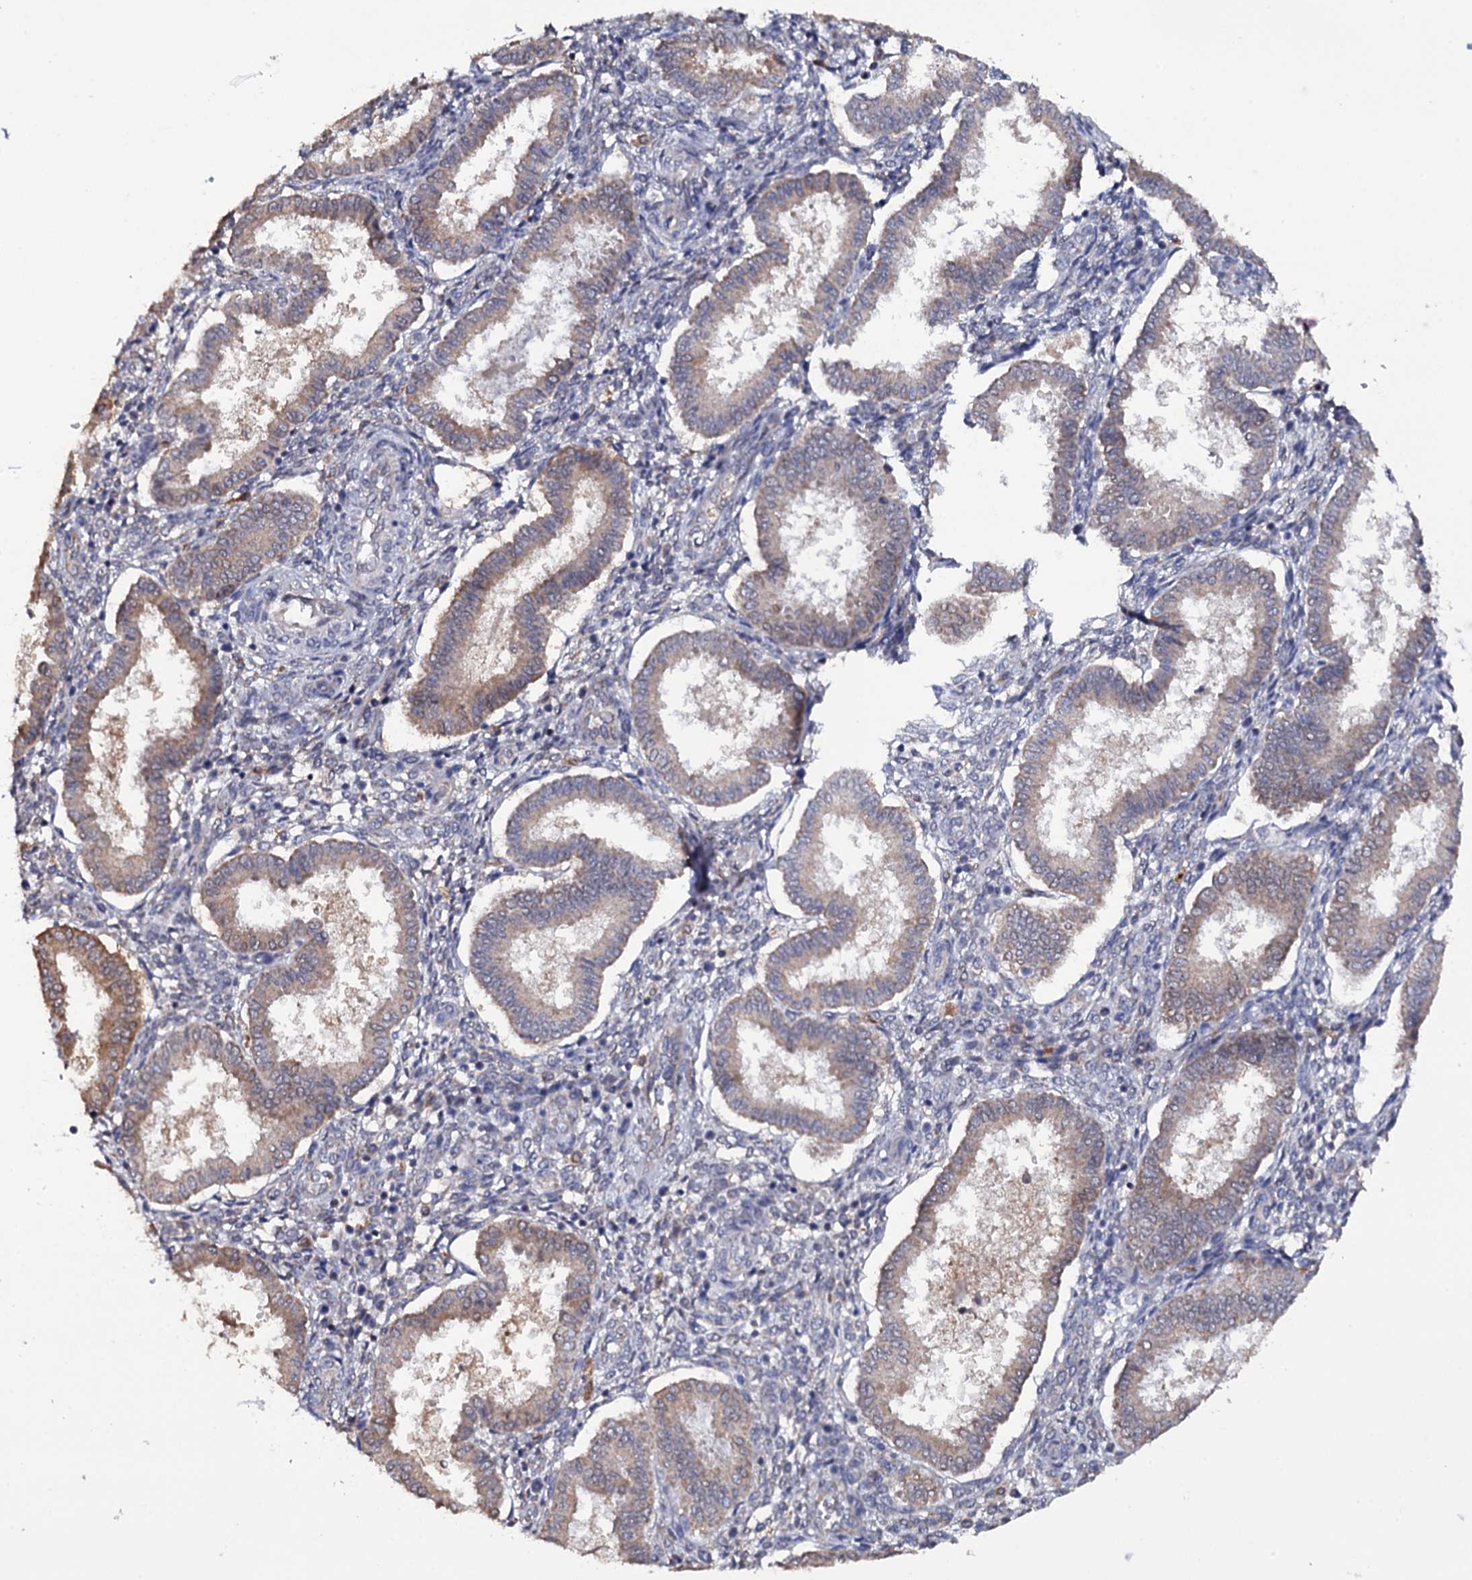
{"staining": {"intensity": "negative", "quantity": "none", "location": "none"}, "tissue": "endometrium", "cell_type": "Cells in endometrial stroma", "image_type": "normal", "snomed": [{"axis": "morphology", "description": "Normal tissue, NOS"}, {"axis": "topography", "description": "Endometrium"}], "caption": "Human endometrium stained for a protein using immunohistochemistry demonstrates no staining in cells in endometrial stroma.", "gene": "CRYL1", "patient": {"sex": "female", "age": 24}}